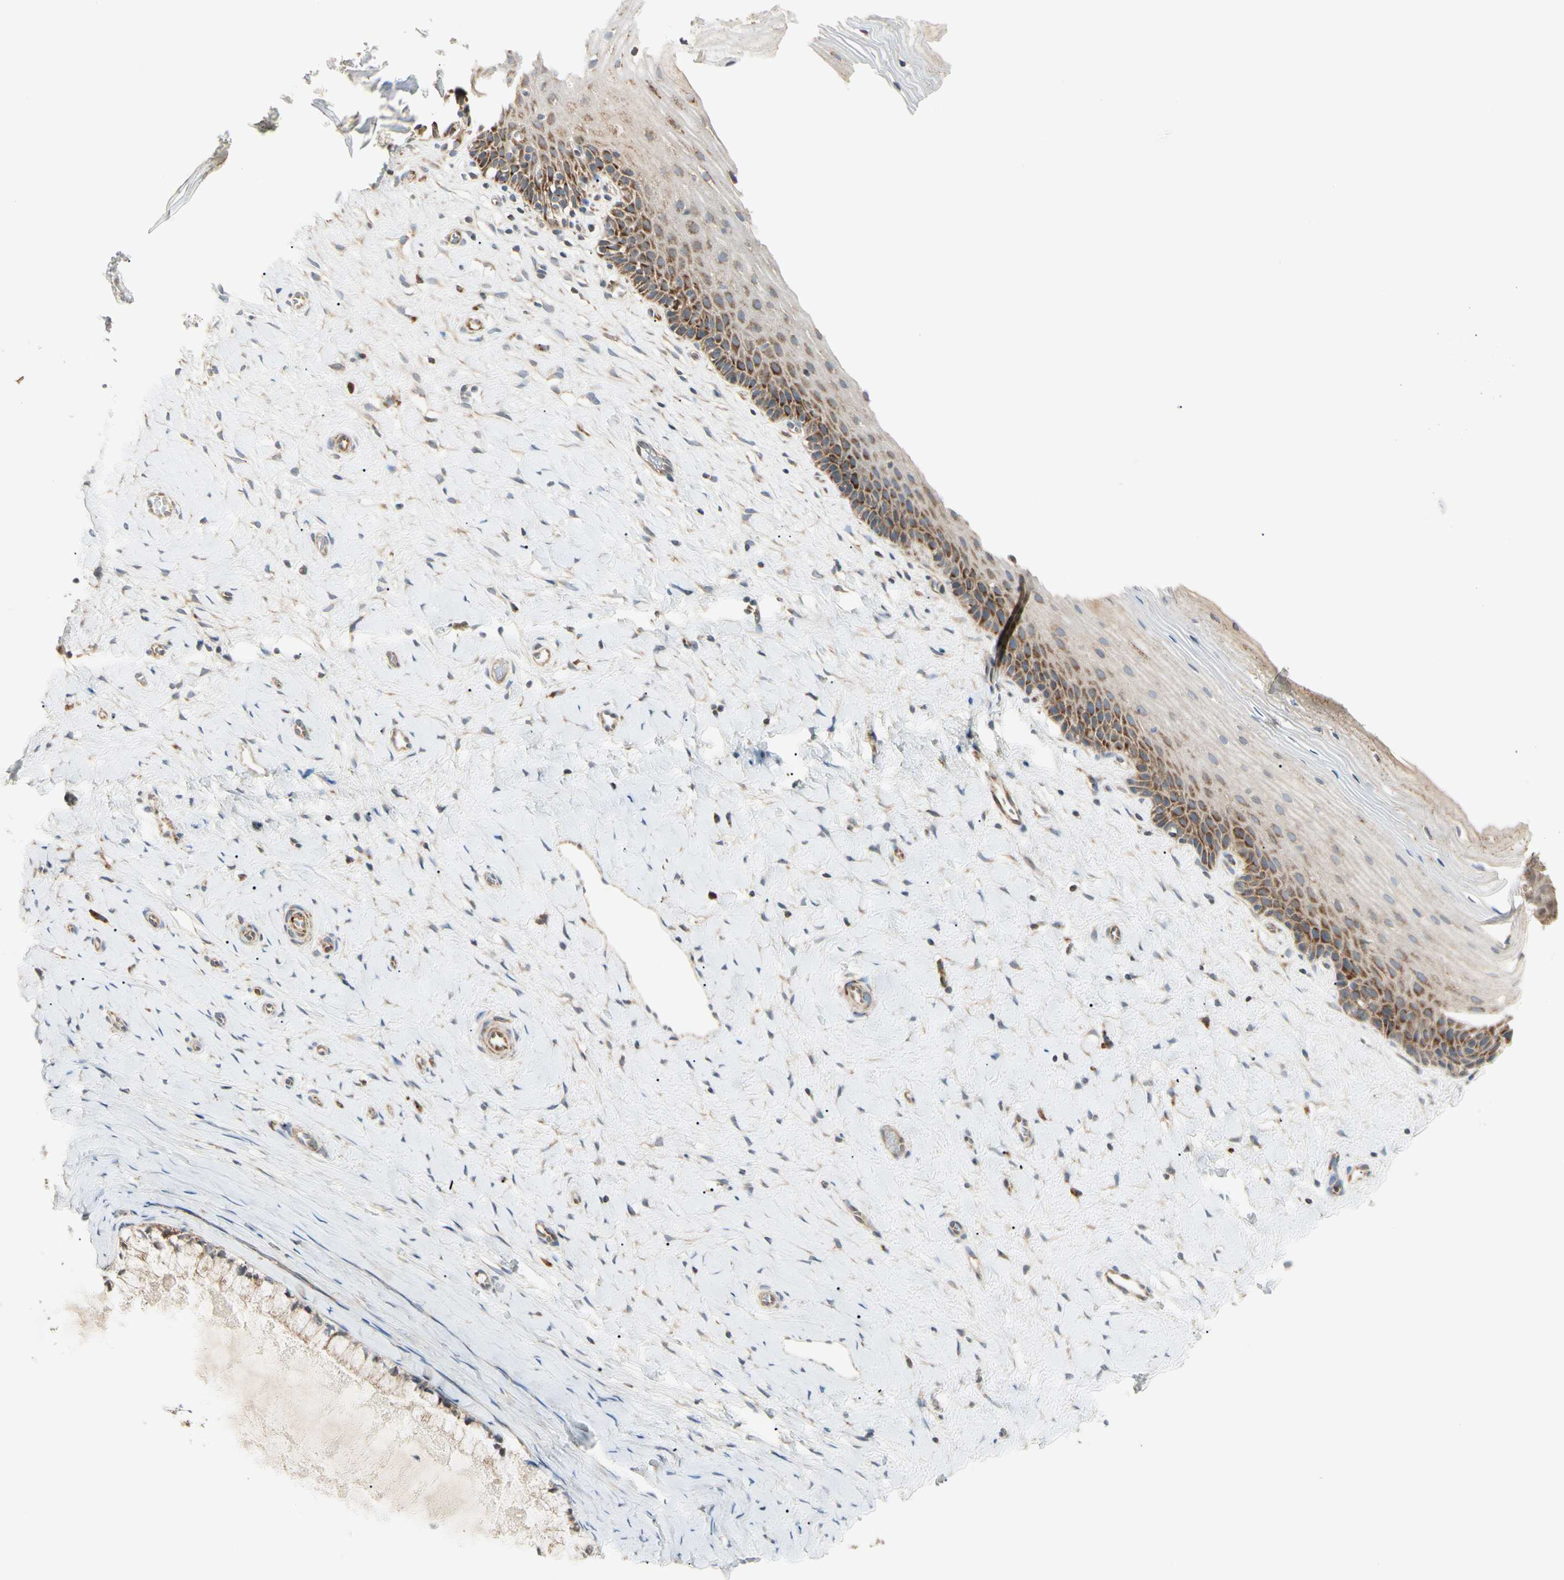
{"staining": {"intensity": "moderate", "quantity": ">75%", "location": "cytoplasmic/membranous"}, "tissue": "cervix", "cell_type": "Glandular cells", "image_type": "normal", "snomed": [{"axis": "morphology", "description": "Normal tissue, NOS"}, {"axis": "topography", "description": "Cervix"}], "caption": "A brown stain highlights moderate cytoplasmic/membranous expression of a protein in glandular cells of unremarkable human cervix. (DAB (3,3'-diaminobenzidine) IHC, brown staining for protein, blue staining for nuclei).", "gene": "TBC1D10A", "patient": {"sex": "female", "age": 39}}